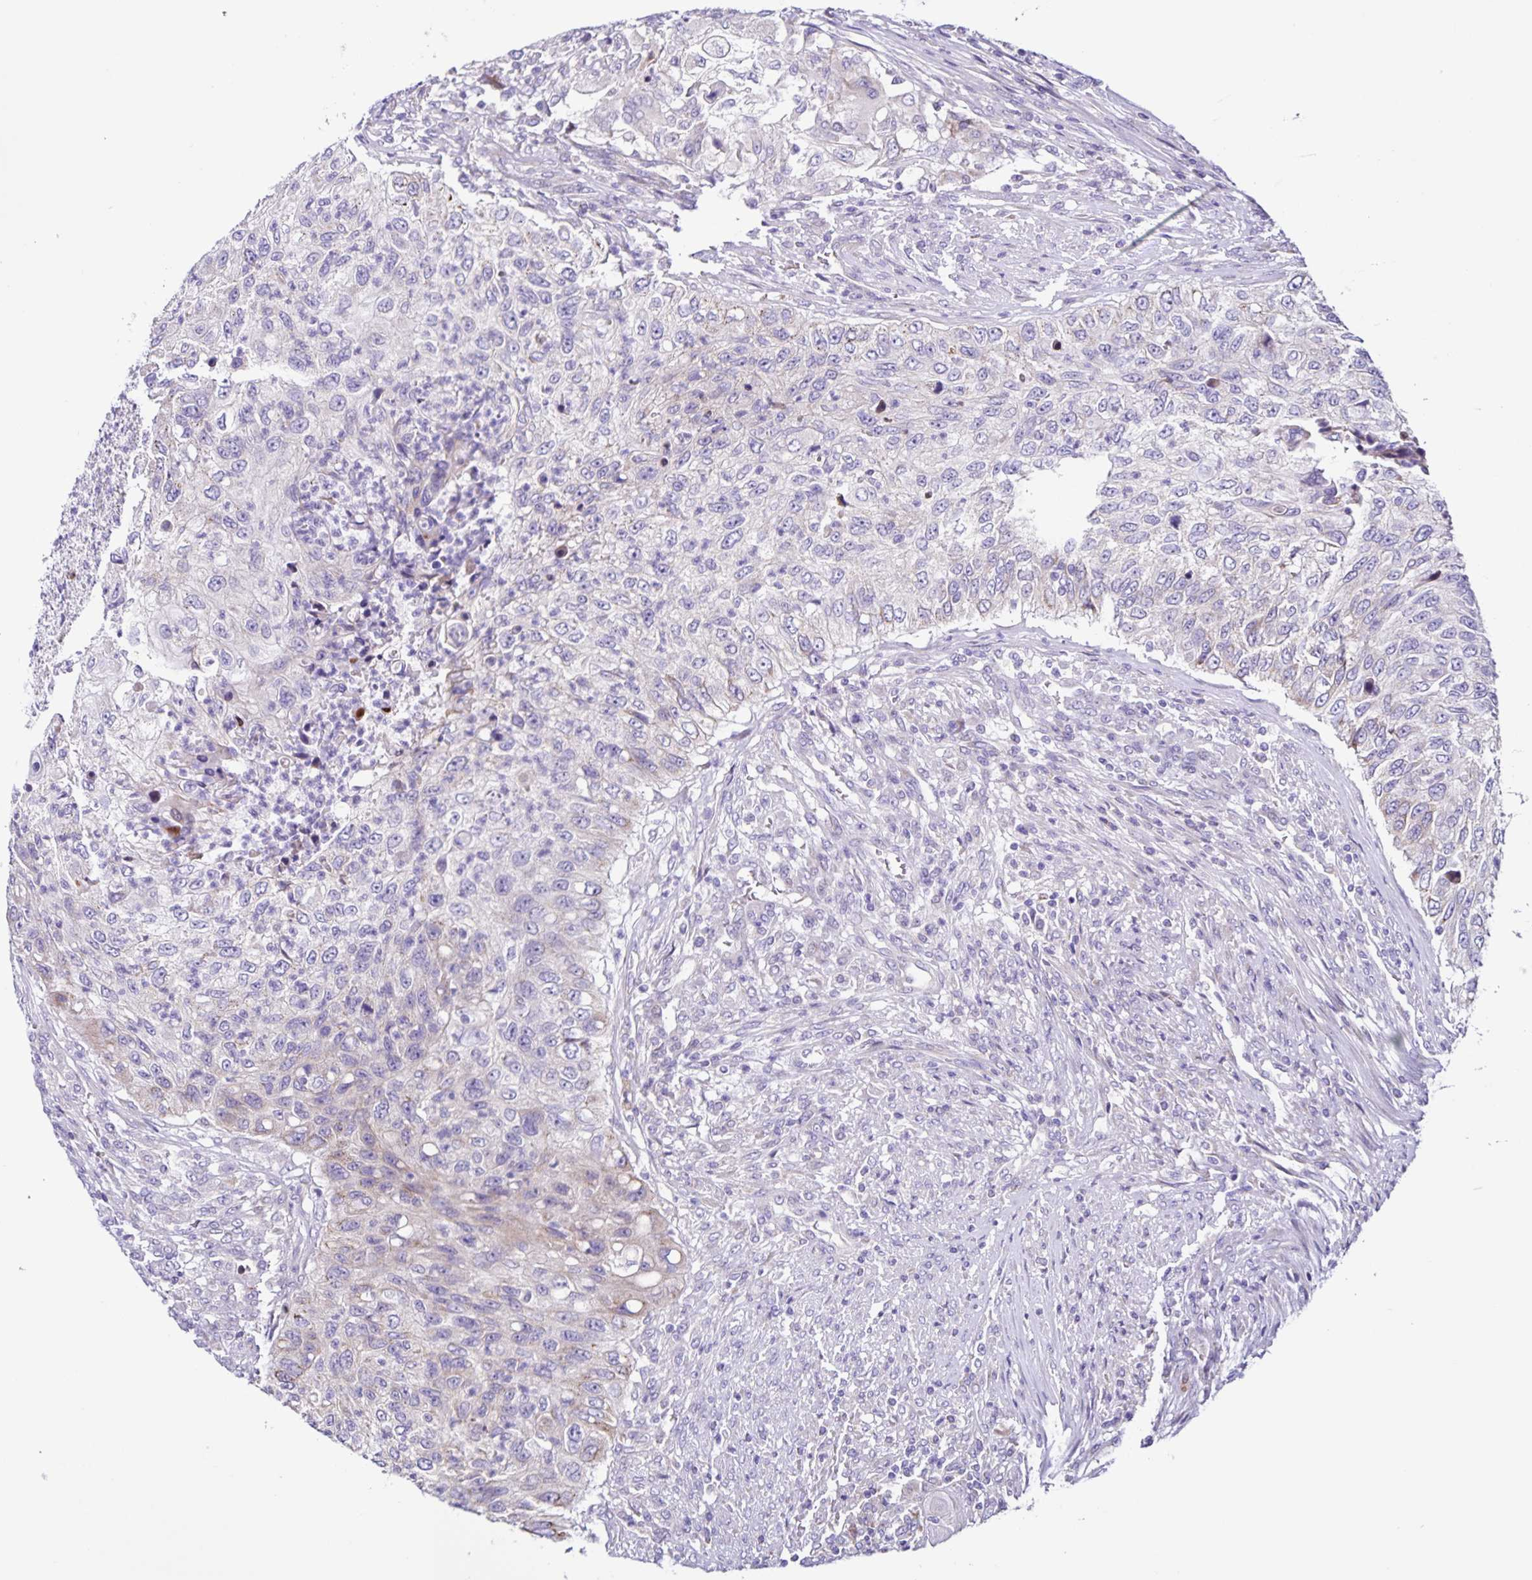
{"staining": {"intensity": "negative", "quantity": "none", "location": "none"}, "tissue": "urothelial cancer", "cell_type": "Tumor cells", "image_type": "cancer", "snomed": [{"axis": "morphology", "description": "Urothelial carcinoma, High grade"}, {"axis": "topography", "description": "Urinary bladder"}], "caption": "Immunohistochemical staining of urothelial cancer shows no significant positivity in tumor cells.", "gene": "RNFT2", "patient": {"sex": "female", "age": 60}}